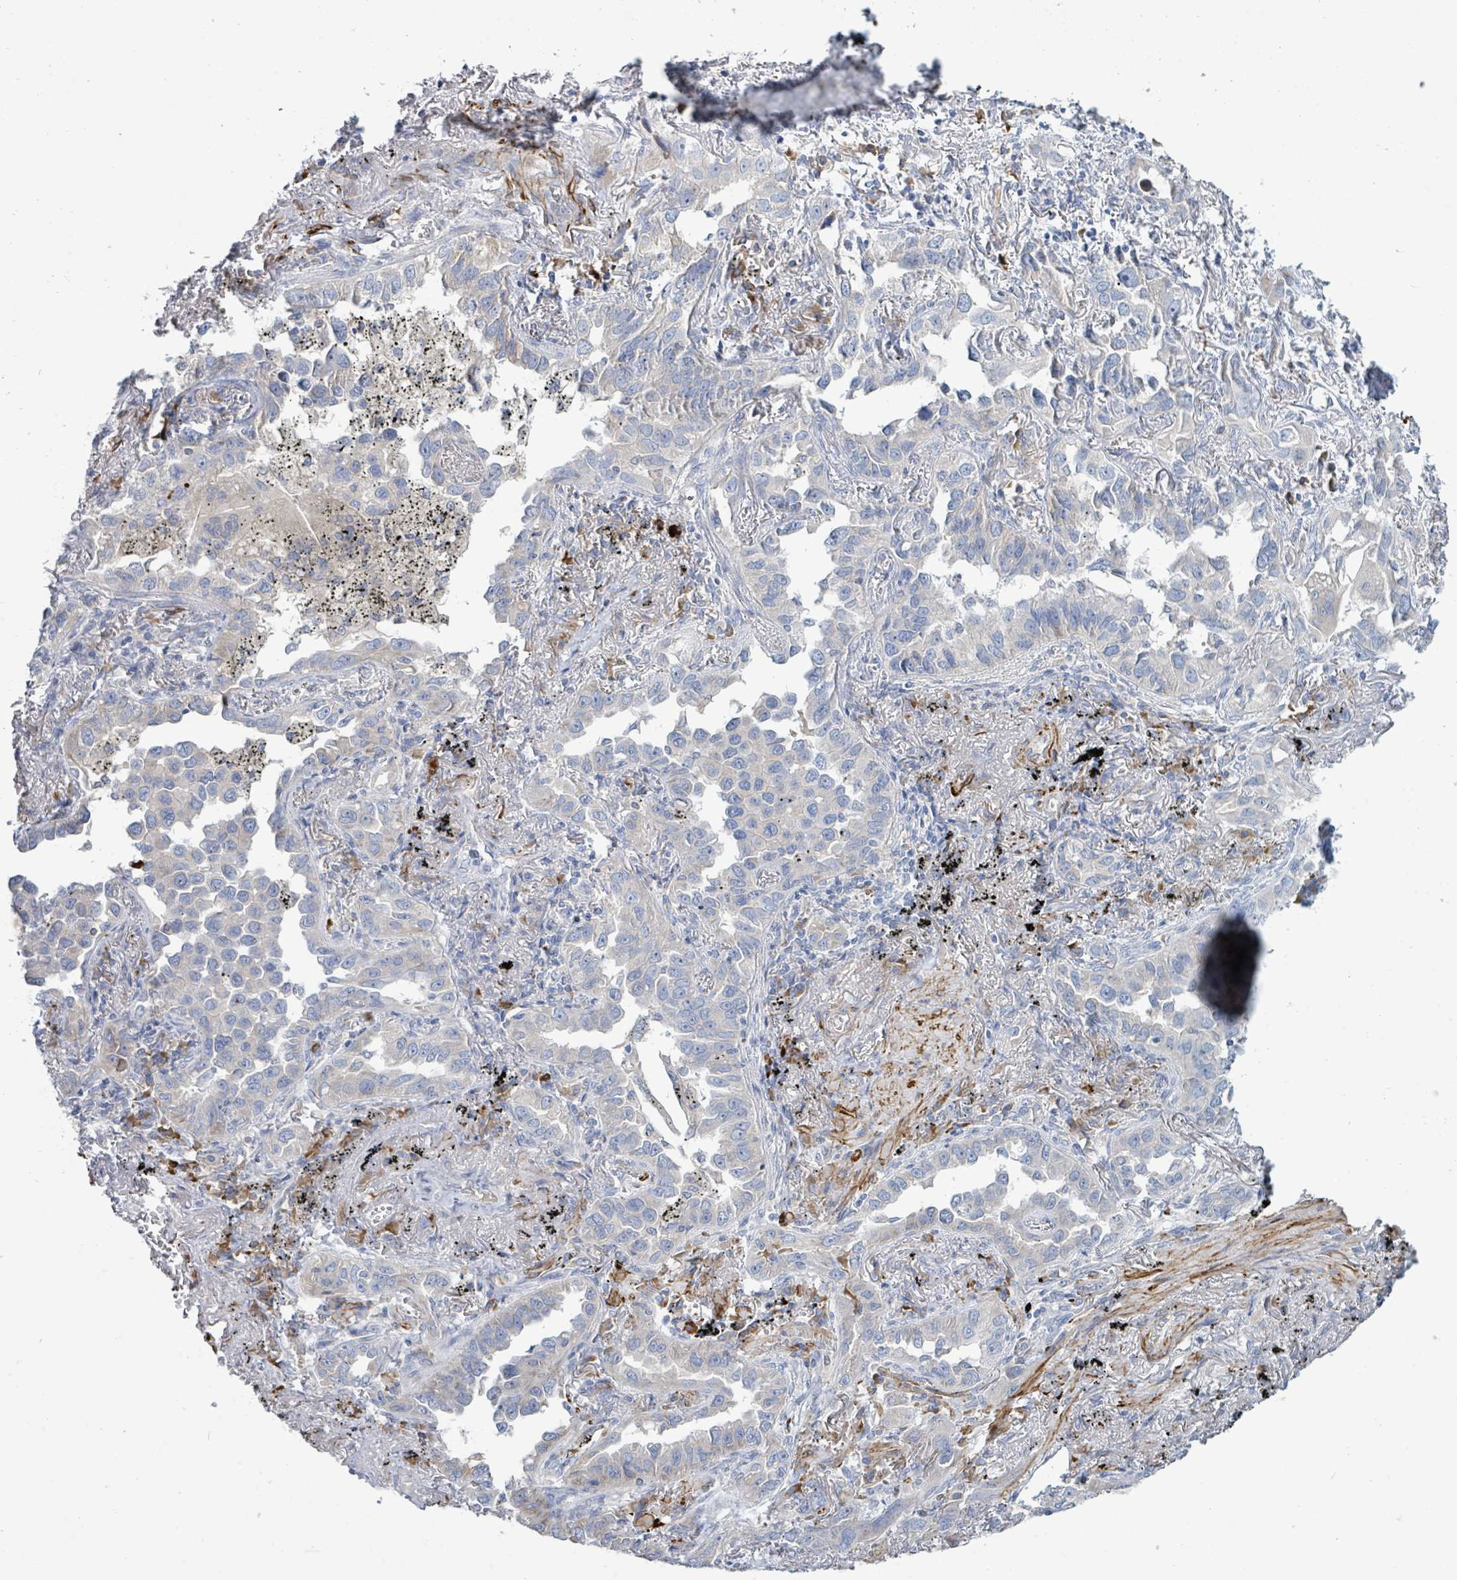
{"staining": {"intensity": "negative", "quantity": "none", "location": "none"}, "tissue": "lung cancer", "cell_type": "Tumor cells", "image_type": "cancer", "snomed": [{"axis": "morphology", "description": "Adenocarcinoma, NOS"}, {"axis": "topography", "description": "Lung"}], "caption": "The micrograph demonstrates no significant positivity in tumor cells of lung cancer (adenocarcinoma).", "gene": "SIRPB1", "patient": {"sex": "male", "age": 67}}